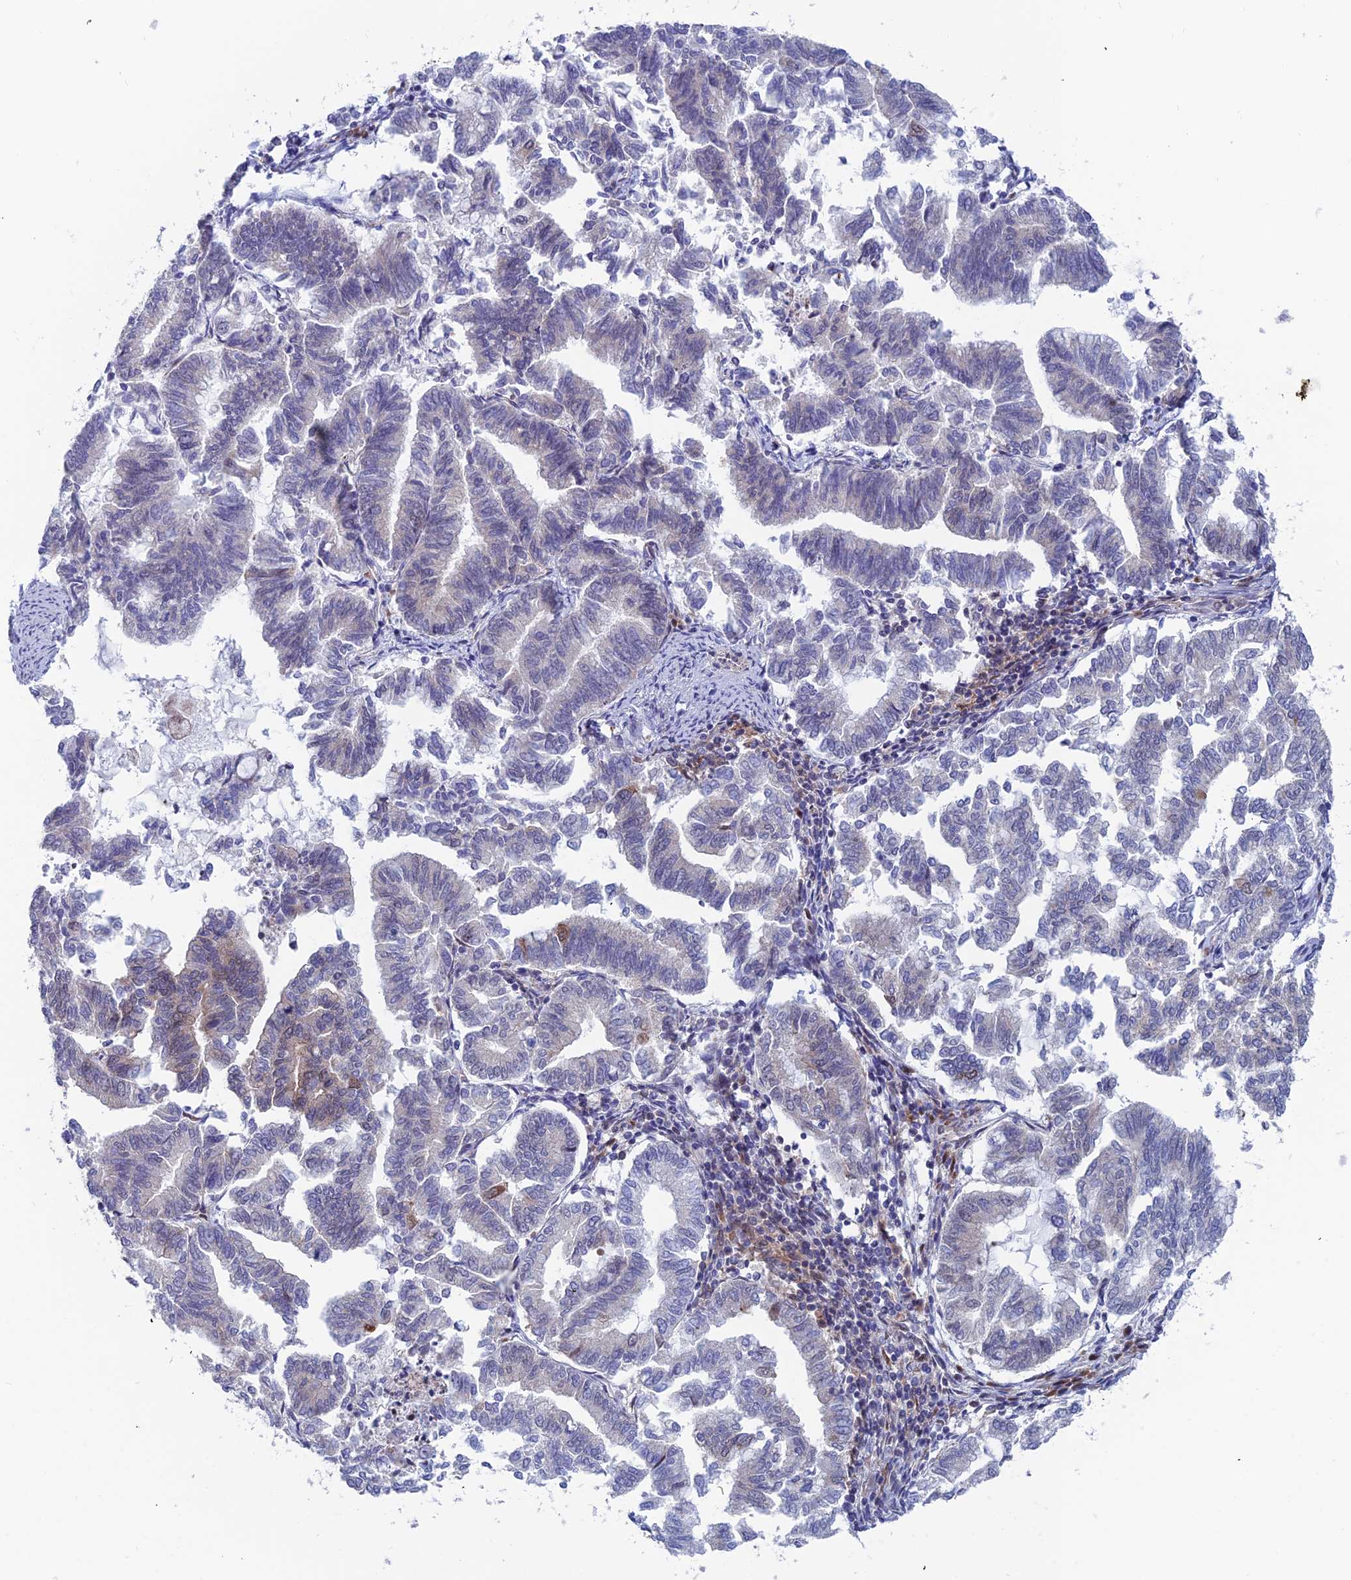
{"staining": {"intensity": "weak", "quantity": "<25%", "location": "cytoplasmic/membranous"}, "tissue": "endometrial cancer", "cell_type": "Tumor cells", "image_type": "cancer", "snomed": [{"axis": "morphology", "description": "Adenocarcinoma, NOS"}, {"axis": "topography", "description": "Endometrium"}], "caption": "Immunohistochemical staining of human endometrial adenocarcinoma reveals no significant staining in tumor cells.", "gene": "IGBP1", "patient": {"sex": "female", "age": 79}}